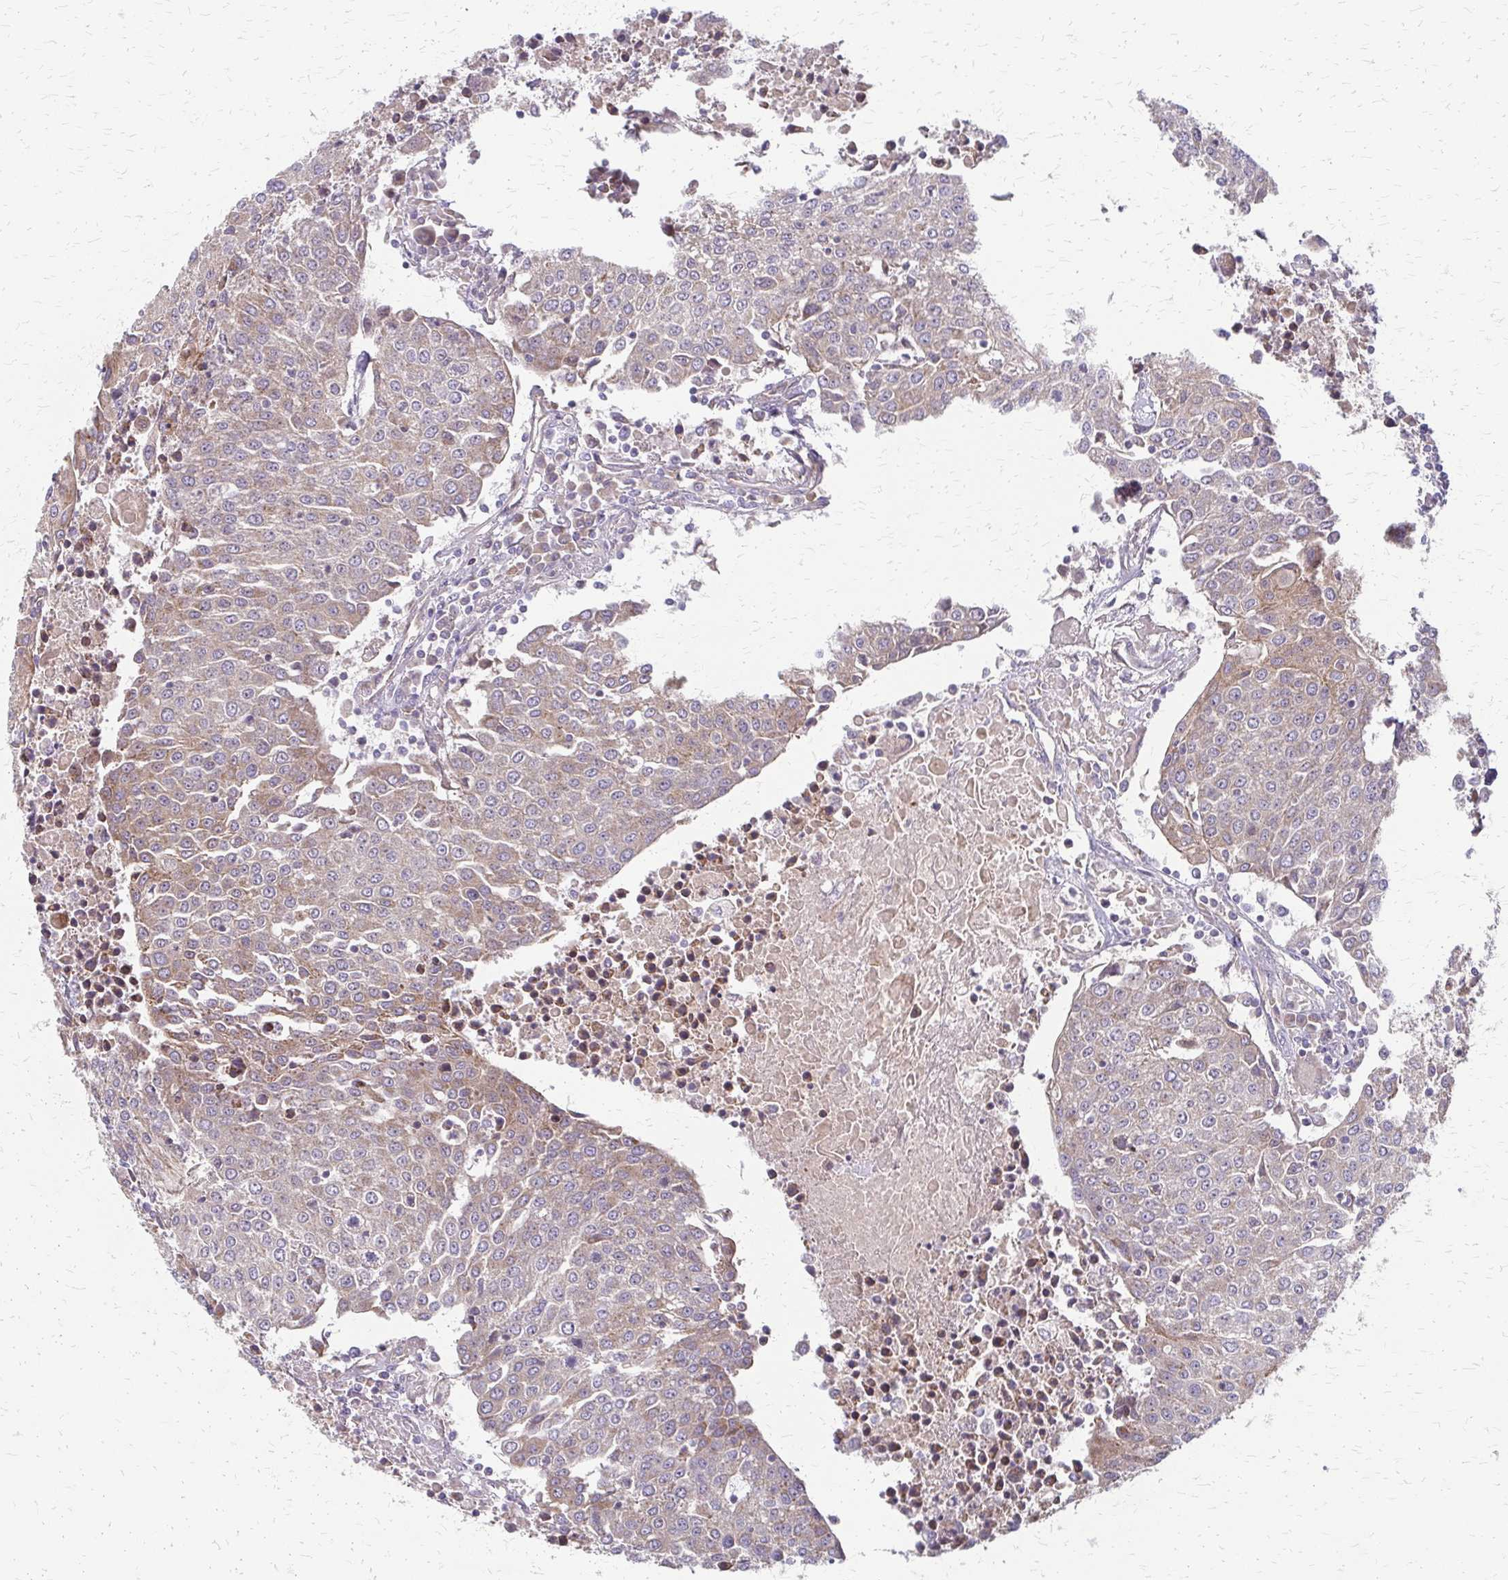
{"staining": {"intensity": "weak", "quantity": "25%-75%", "location": "cytoplasmic/membranous"}, "tissue": "urothelial cancer", "cell_type": "Tumor cells", "image_type": "cancer", "snomed": [{"axis": "morphology", "description": "Urothelial carcinoma, High grade"}, {"axis": "topography", "description": "Urinary bladder"}], "caption": "There is low levels of weak cytoplasmic/membranous expression in tumor cells of urothelial cancer, as demonstrated by immunohistochemical staining (brown color).", "gene": "ZNF383", "patient": {"sex": "female", "age": 85}}